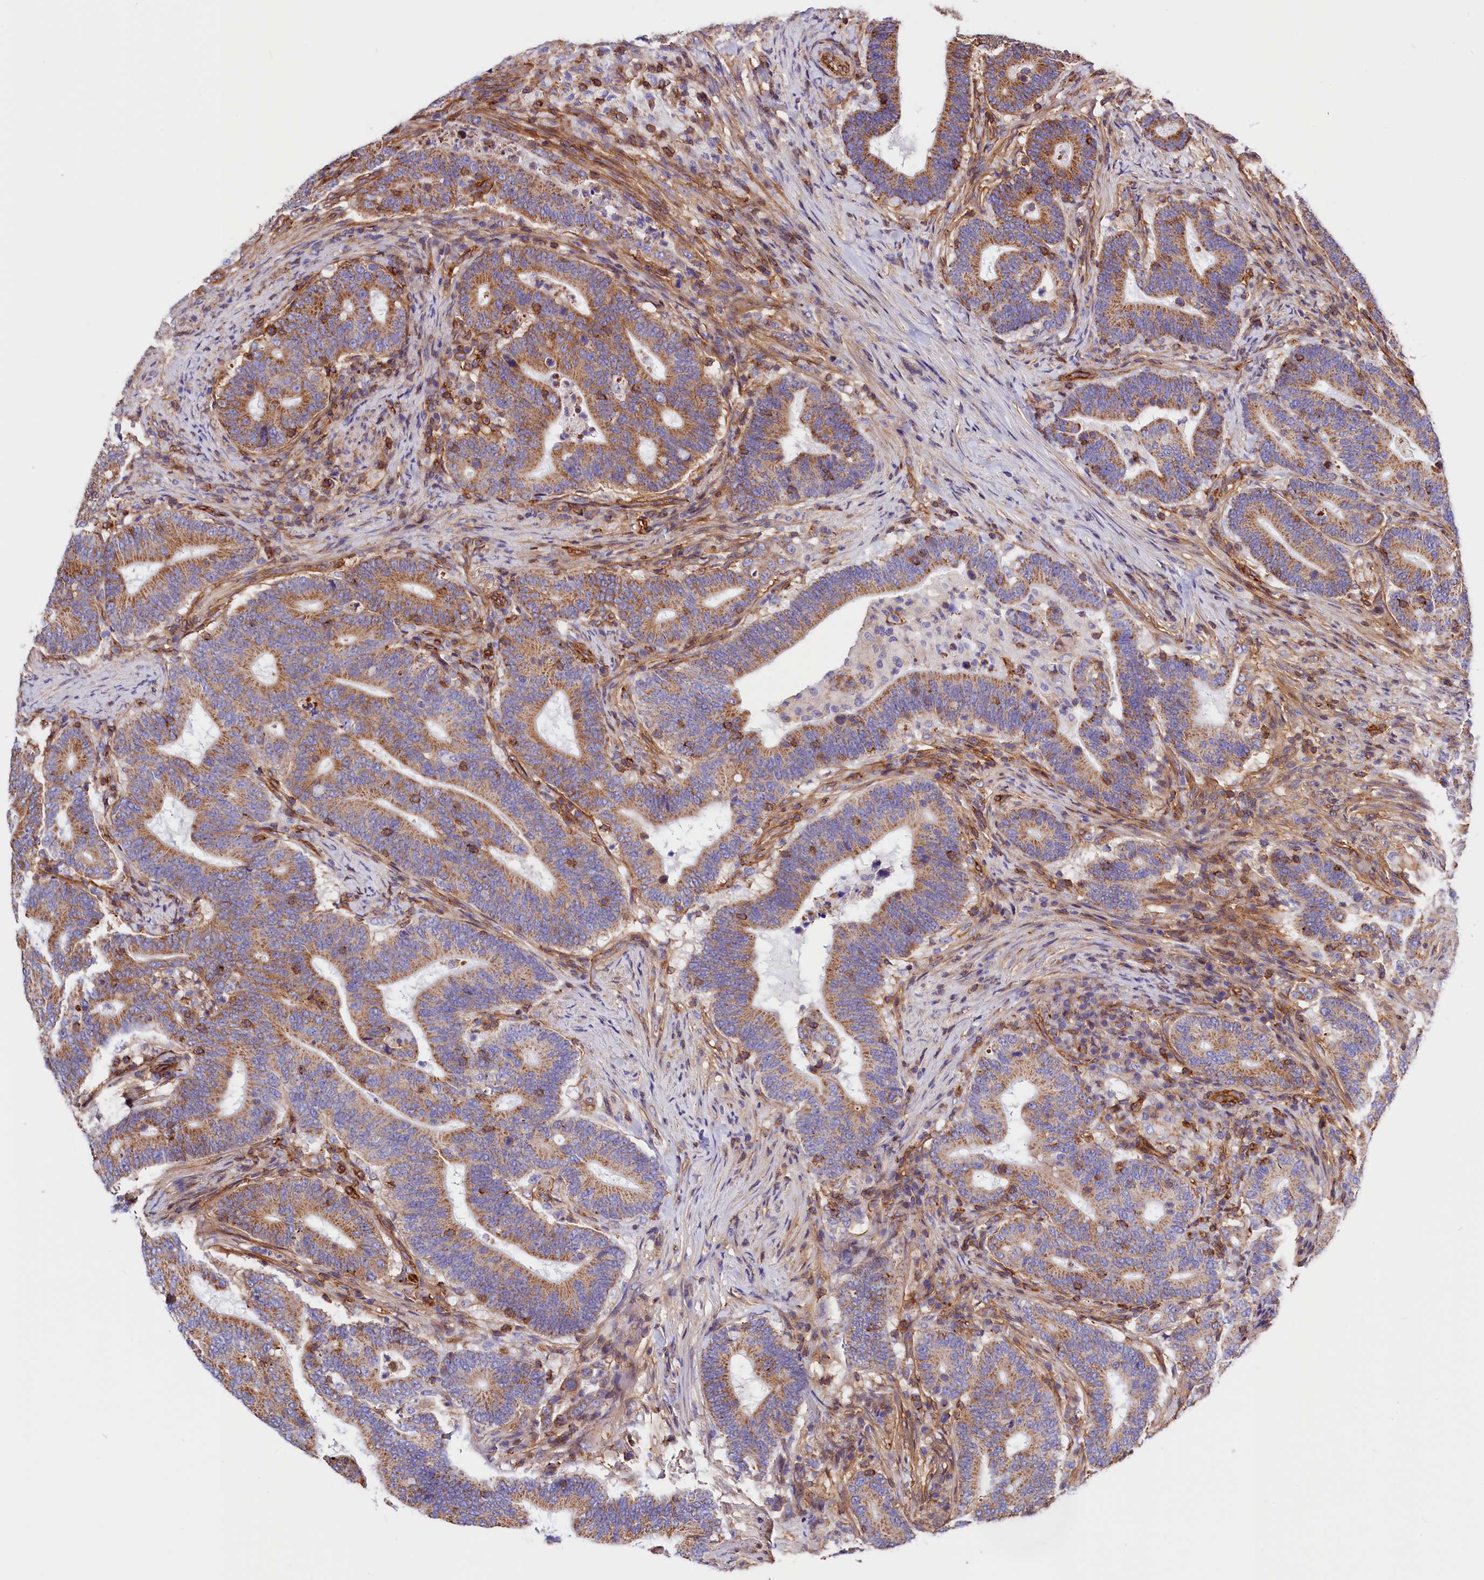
{"staining": {"intensity": "moderate", "quantity": ">75%", "location": "cytoplasmic/membranous"}, "tissue": "colorectal cancer", "cell_type": "Tumor cells", "image_type": "cancer", "snomed": [{"axis": "morphology", "description": "Adenocarcinoma, NOS"}, {"axis": "topography", "description": "Colon"}], "caption": "Tumor cells show medium levels of moderate cytoplasmic/membranous positivity in approximately >75% of cells in colorectal cancer. (Brightfield microscopy of DAB IHC at high magnification).", "gene": "ATP2B4", "patient": {"sex": "female", "age": 66}}